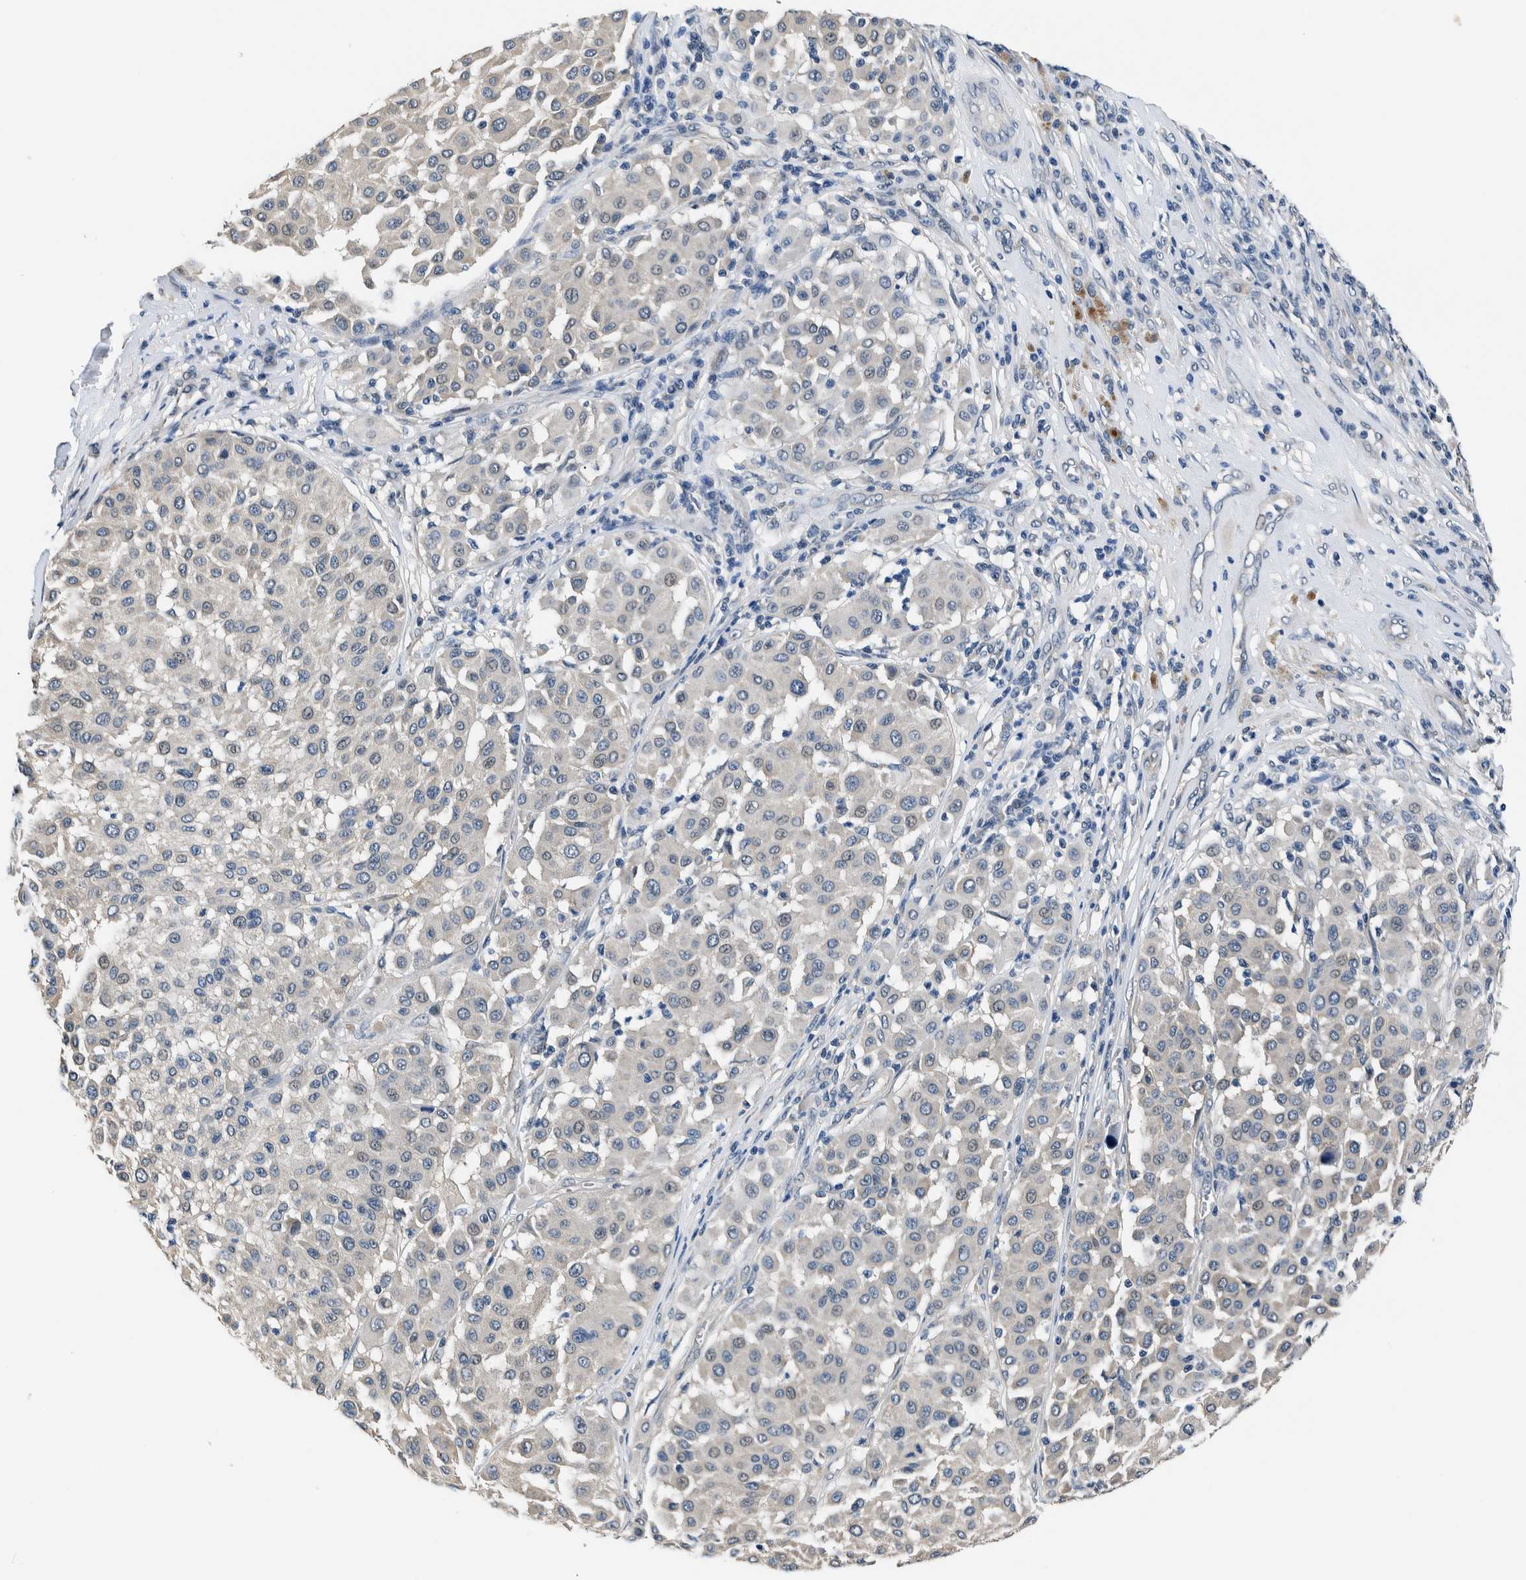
{"staining": {"intensity": "negative", "quantity": "none", "location": "none"}, "tissue": "melanoma", "cell_type": "Tumor cells", "image_type": "cancer", "snomed": [{"axis": "morphology", "description": "Malignant melanoma, Metastatic site"}, {"axis": "topography", "description": "Soft tissue"}], "caption": "Immunohistochemical staining of human malignant melanoma (metastatic site) demonstrates no significant staining in tumor cells. (Immunohistochemistry, brightfield microscopy, high magnification).", "gene": "NIBAN2", "patient": {"sex": "male", "age": 41}}